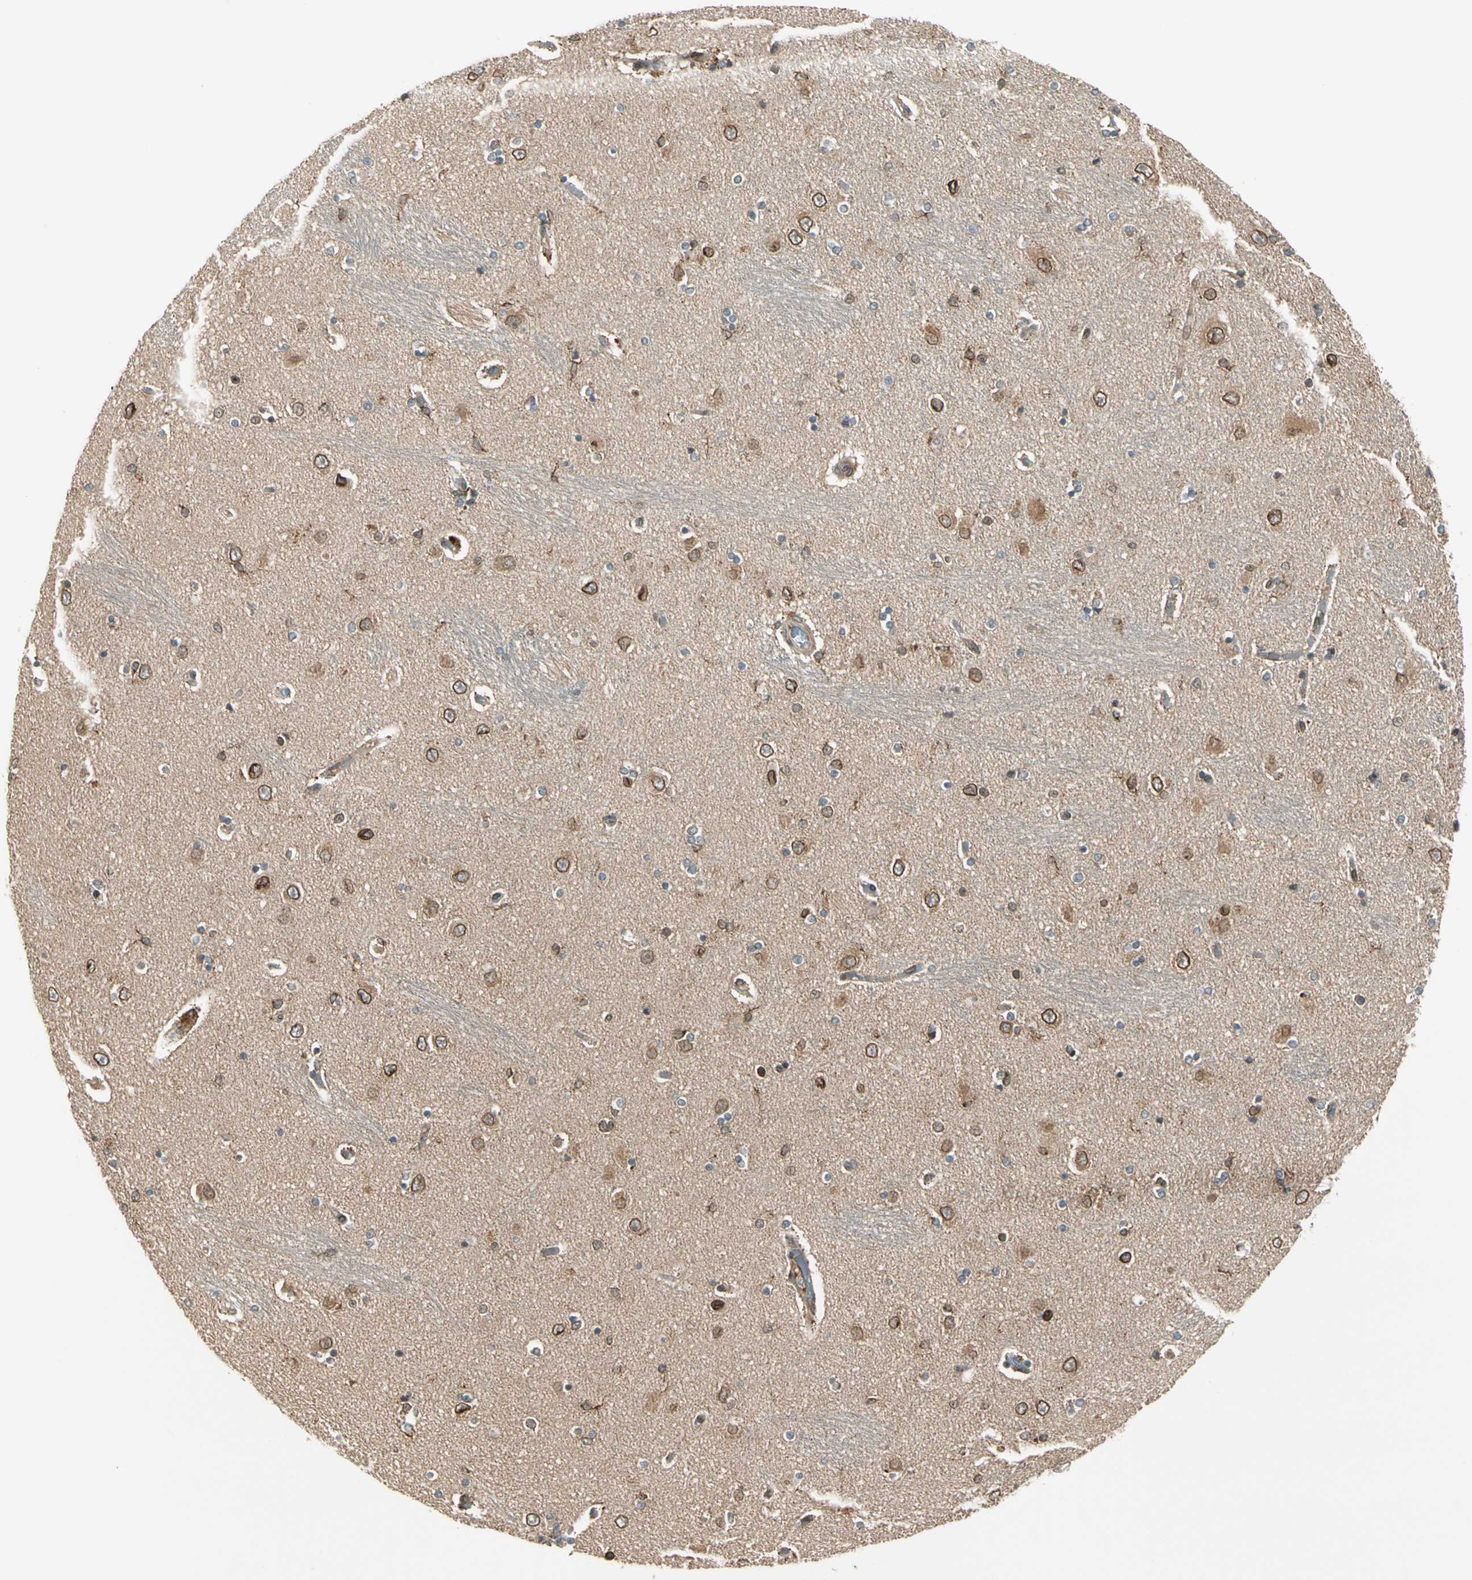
{"staining": {"intensity": "moderate", "quantity": "<25%", "location": "cytoplasmic/membranous,nuclear"}, "tissue": "hippocampus", "cell_type": "Glial cells", "image_type": "normal", "snomed": [{"axis": "morphology", "description": "Normal tissue, NOS"}, {"axis": "topography", "description": "Hippocampus"}], "caption": "Immunohistochemical staining of benign hippocampus exhibits <25% levels of moderate cytoplasmic/membranous,nuclear protein positivity in approximately <25% of glial cells. (brown staining indicates protein expression, while blue staining denotes nuclei).", "gene": "TRIO", "patient": {"sex": "female", "age": 54}}